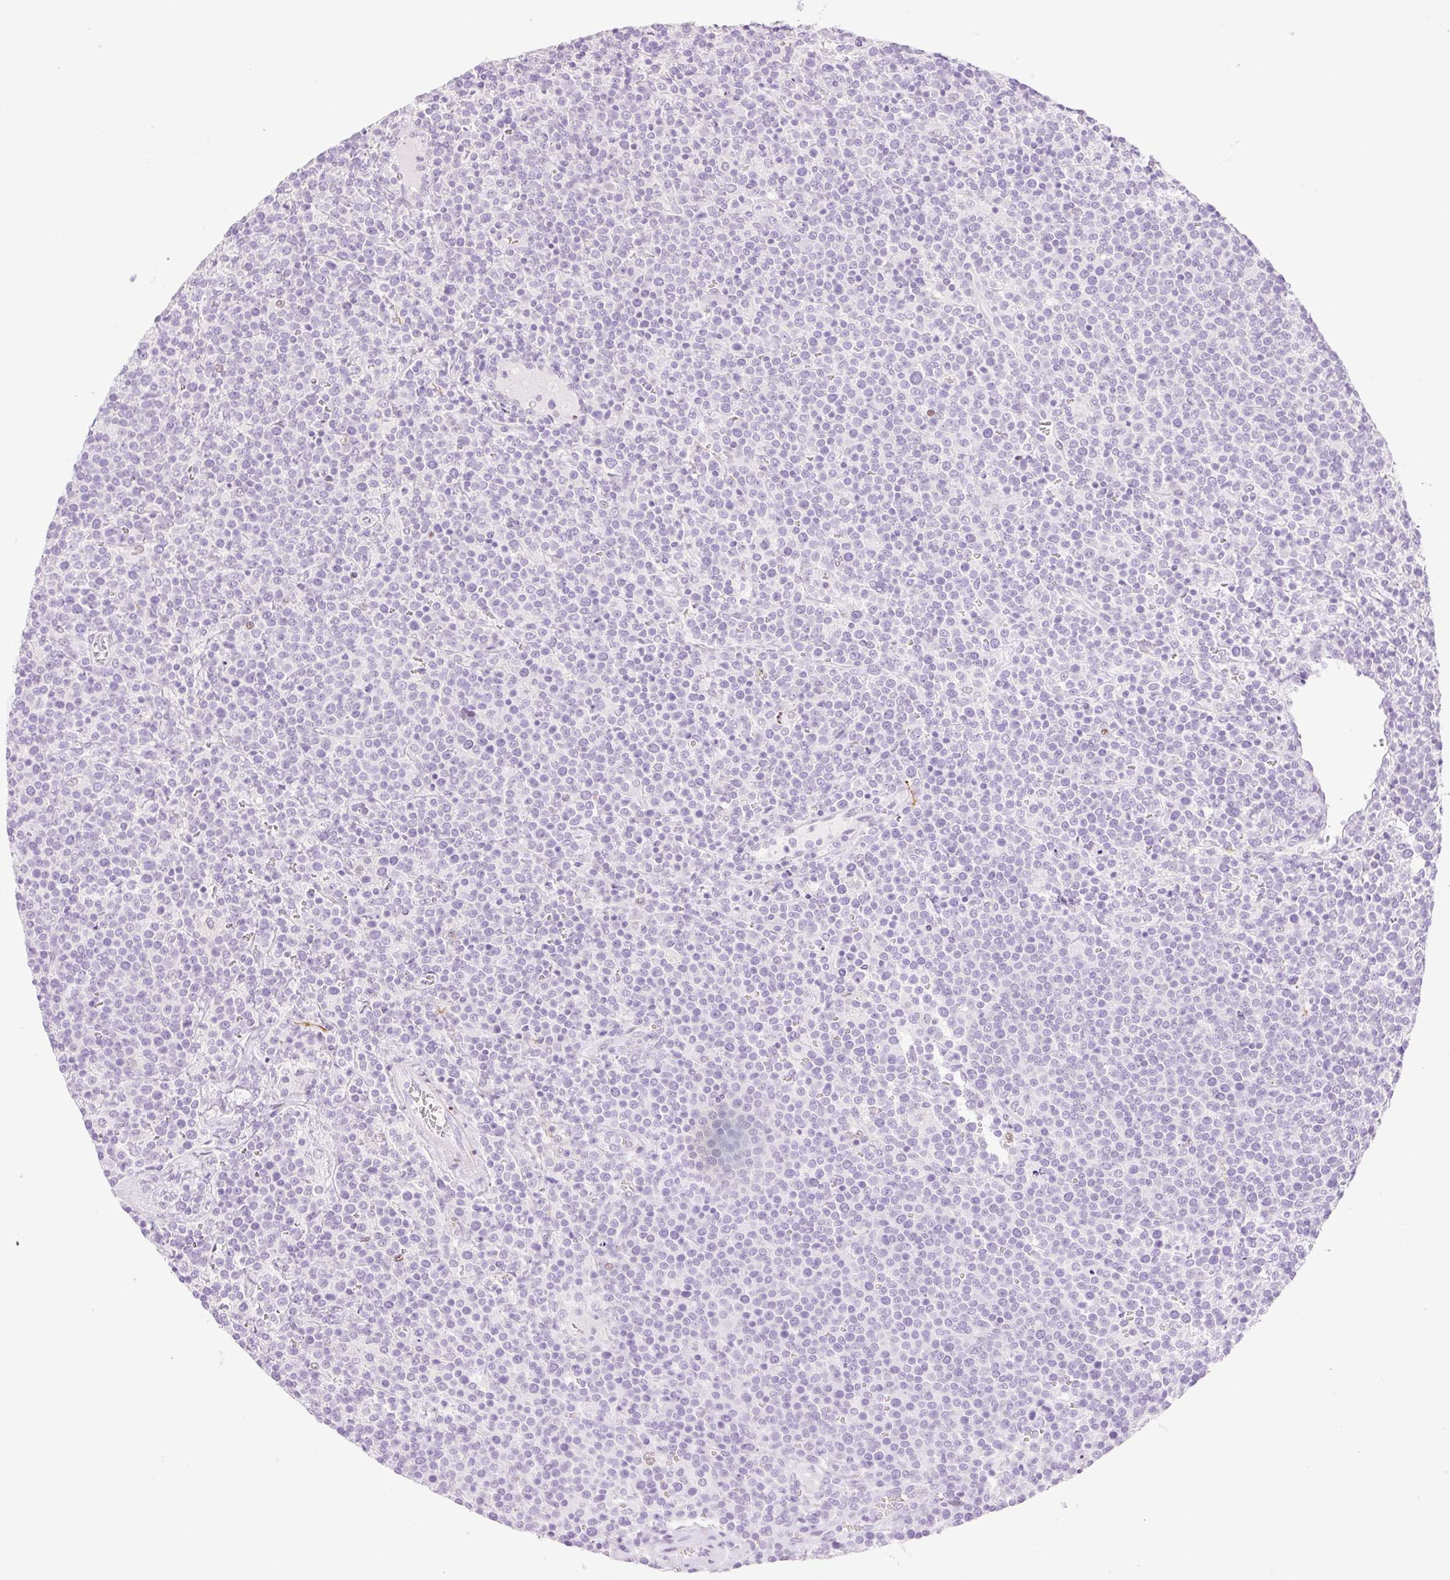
{"staining": {"intensity": "negative", "quantity": "none", "location": "none"}, "tissue": "lymphoma", "cell_type": "Tumor cells", "image_type": "cancer", "snomed": [{"axis": "morphology", "description": "Malignant lymphoma, non-Hodgkin's type, High grade"}, {"axis": "topography", "description": "Lymph node"}], "caption": "Protein analysis of lymphoma exhibits no significant positivity in tumor cells.", "gene": "SP140L", "patient": {"sex": "male", "age": 61}}